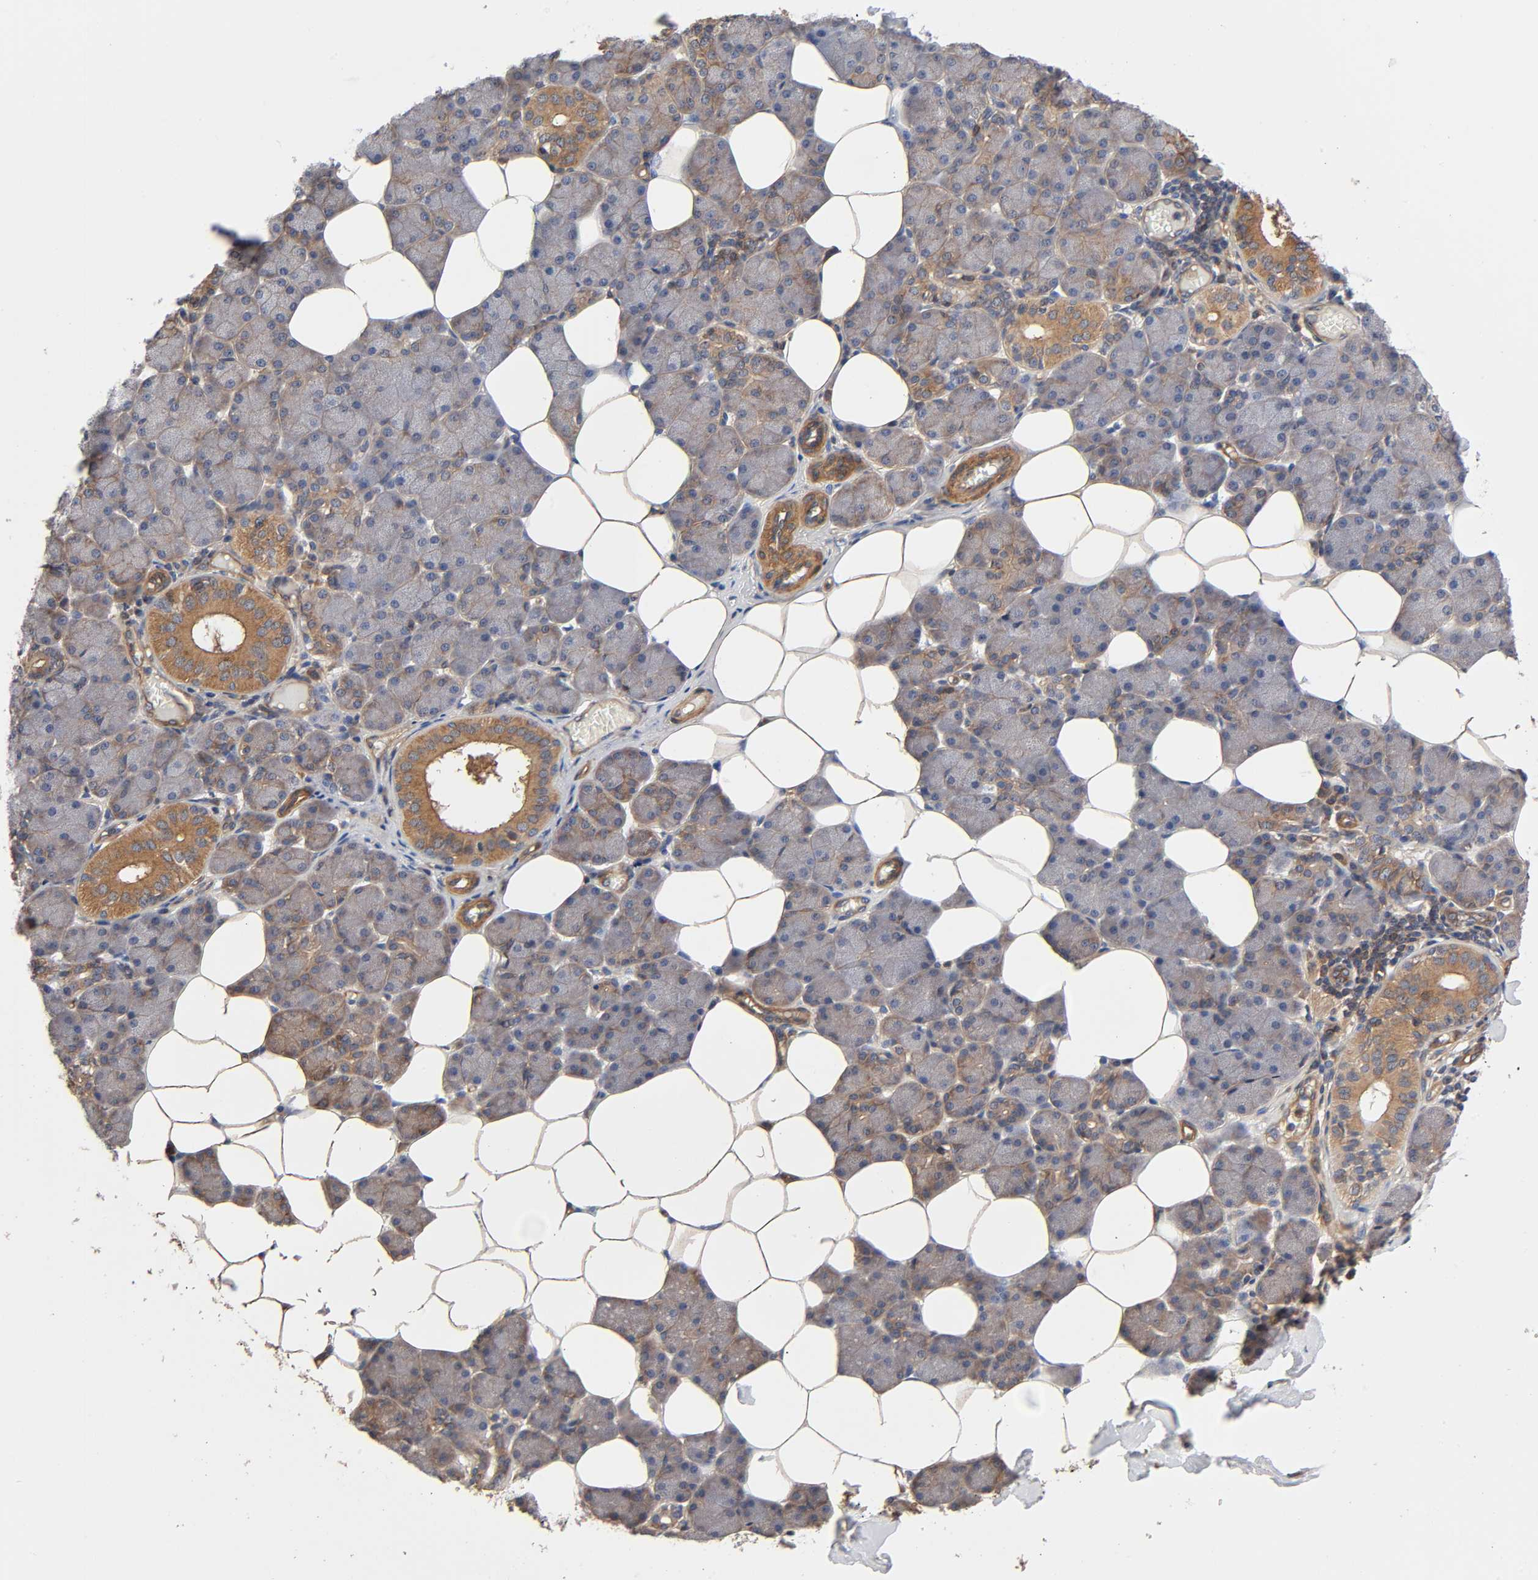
{"staining": {"intensity": "moderate", "quantity": "25%-75%", "location": "cytoplasmic/membranous"}, "tissue": "salivary gland", "cell_type": "Glandular cells", "image_type": "normal", "snomed": [{"axis": "morphology", "description": "Normal tissue, NOS"}, {"axis": "morphology", "description": "Adenoma, NOS"}, {"axis": "topography", "description": "Salivary gland"}], "caption": "Immunohistochemical staining of benign salivary gland demonstrates 25%-75% levels of moderate cytoplasmic/membranous protein expression in about 25%-75% of glandular cells. (DAB (3,3'-diaminobenzidine) = brown stain, brightfield microscopy at high magnification).", "gene": "LAMTOR2", "patient": {"sex": "female", "age": 32}}